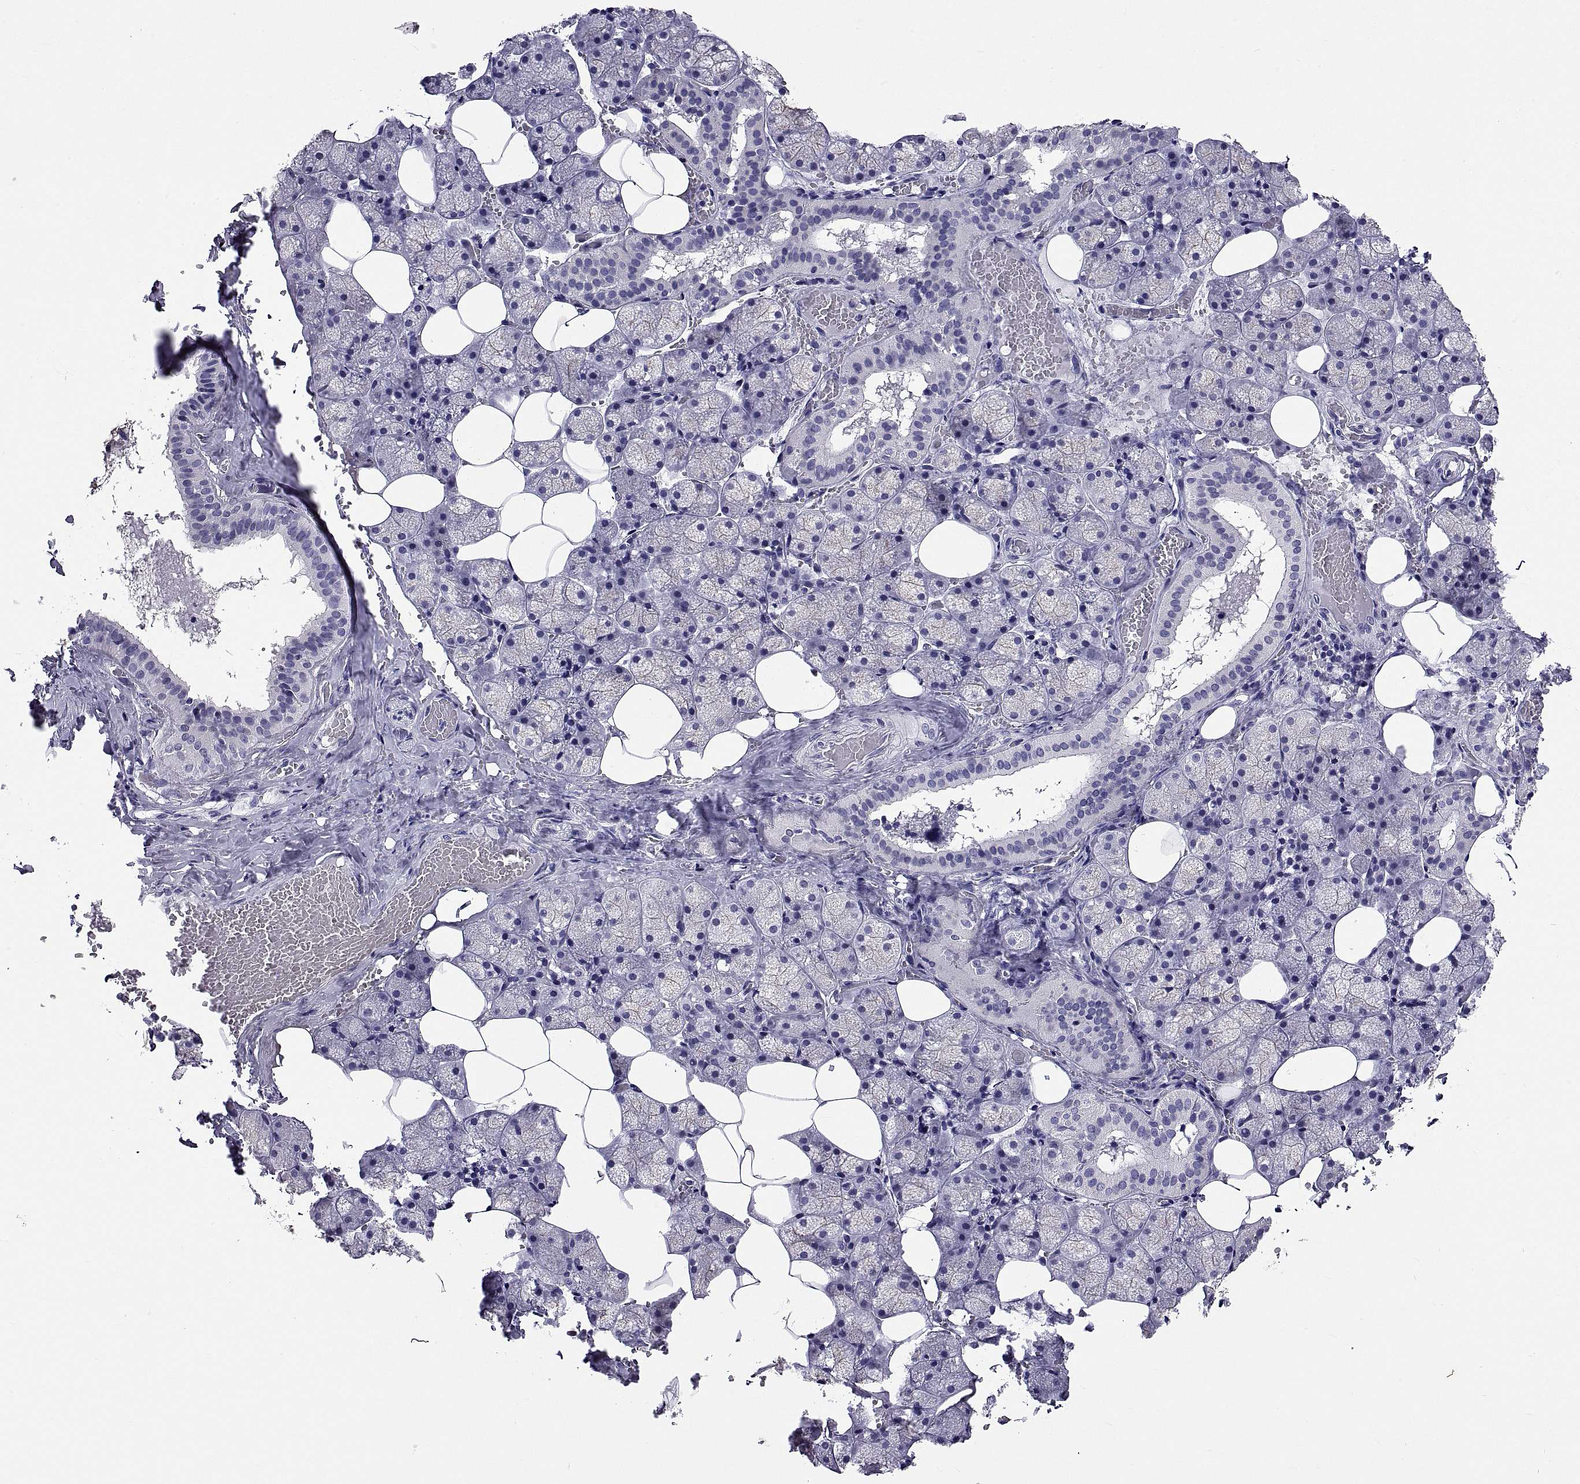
{"staining": {"intensity": "negative", "quantity": "none", "location": "none"}, "tissue": "salivary gland", "cell_type": "Glandular cells", "image_type": "normal", "snomed": [{"axis": "morphology", "description": "Normal tissue, NOS"}, {"axis": "topography", "description": "Salivary gland"}], "caption": "This is an immunohistochemistry (IHC) image of benign salivary gland. There is no expression in glandular cells.", "gene": "TGFBR3L", "patient": {"sex": "male", "age": 38}}